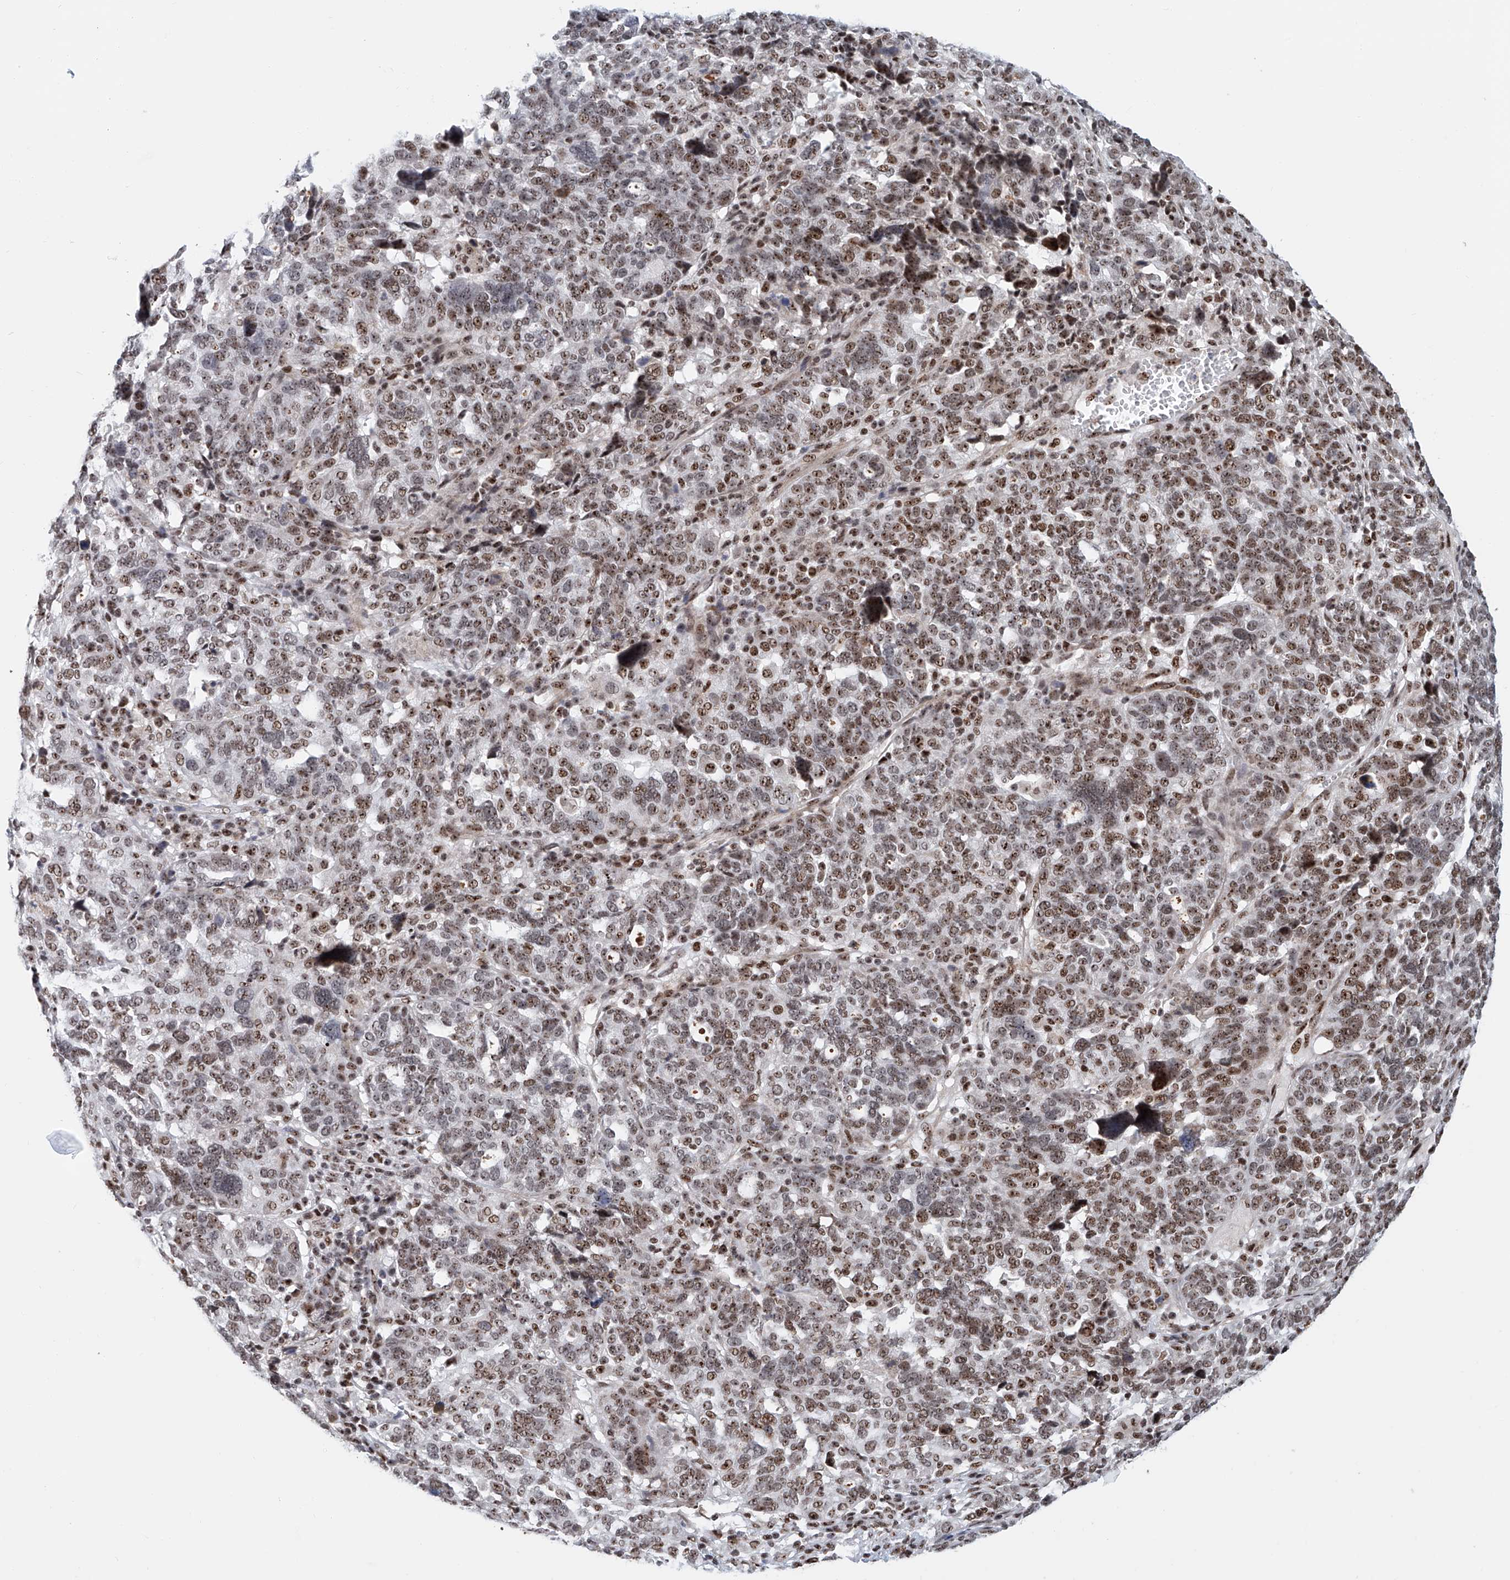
{"staining": {"intensity": "moderate", "quantity": ">75%", "location": "nuclear"}, "tissue": "ovarian cancer", "cell_type": "Tumor cells", "image_type": "cancer", "snomed": [{"axis": "morphology", "description": "Cystadenocarcinoma, serous, NOS"}, {"axis": "topography", "description": "Ovary"}], "caption": "Approximately >75% of tumor cells in ovarian serous cystadenocarcinoma display moderate nuclear protein staining as visualized by brown immunohistochemical staining.", "gene": "PRUNE2", "patient": {"sex": "female", "age": 59}}